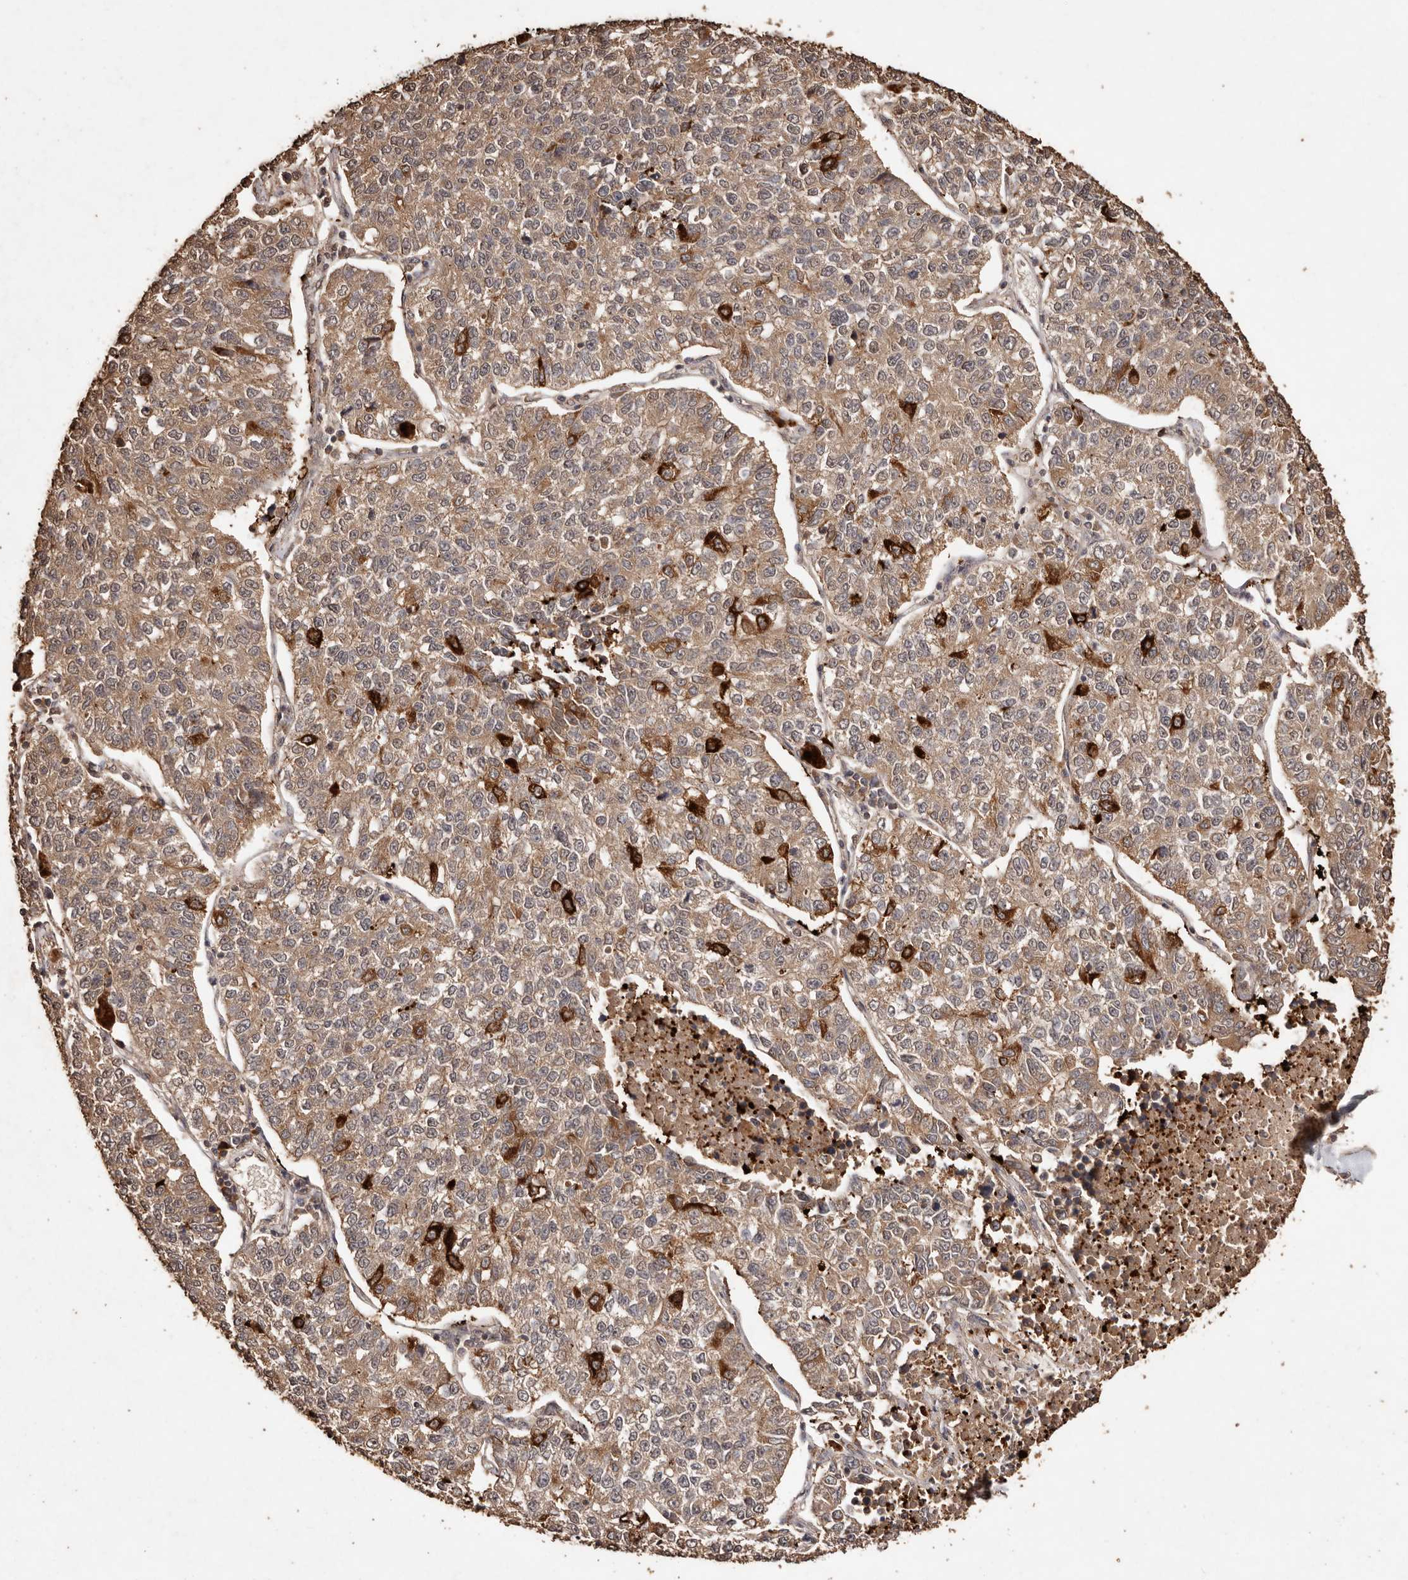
{"staining": {"intensity": "strong", "quantity": "<25%", "location": "cytoplasmic/membranous"}, "tissue": "lung cancer", "cell_type": "Tumor cells", "image_type": "cancer", "snomed": [{"axis": "morphology", "description": "Adenocarcinoma, NOS"}, {"axis": "topography", "description": "Lung"}], "caption": "Brown immunohistochemical staining in lung cancer demonstrates strong cytoplasmic/membranous positivity in approximately <25% of tumor cells.", "gene": "PKDCC", "patient": {"sex": "male", "age": 49}}